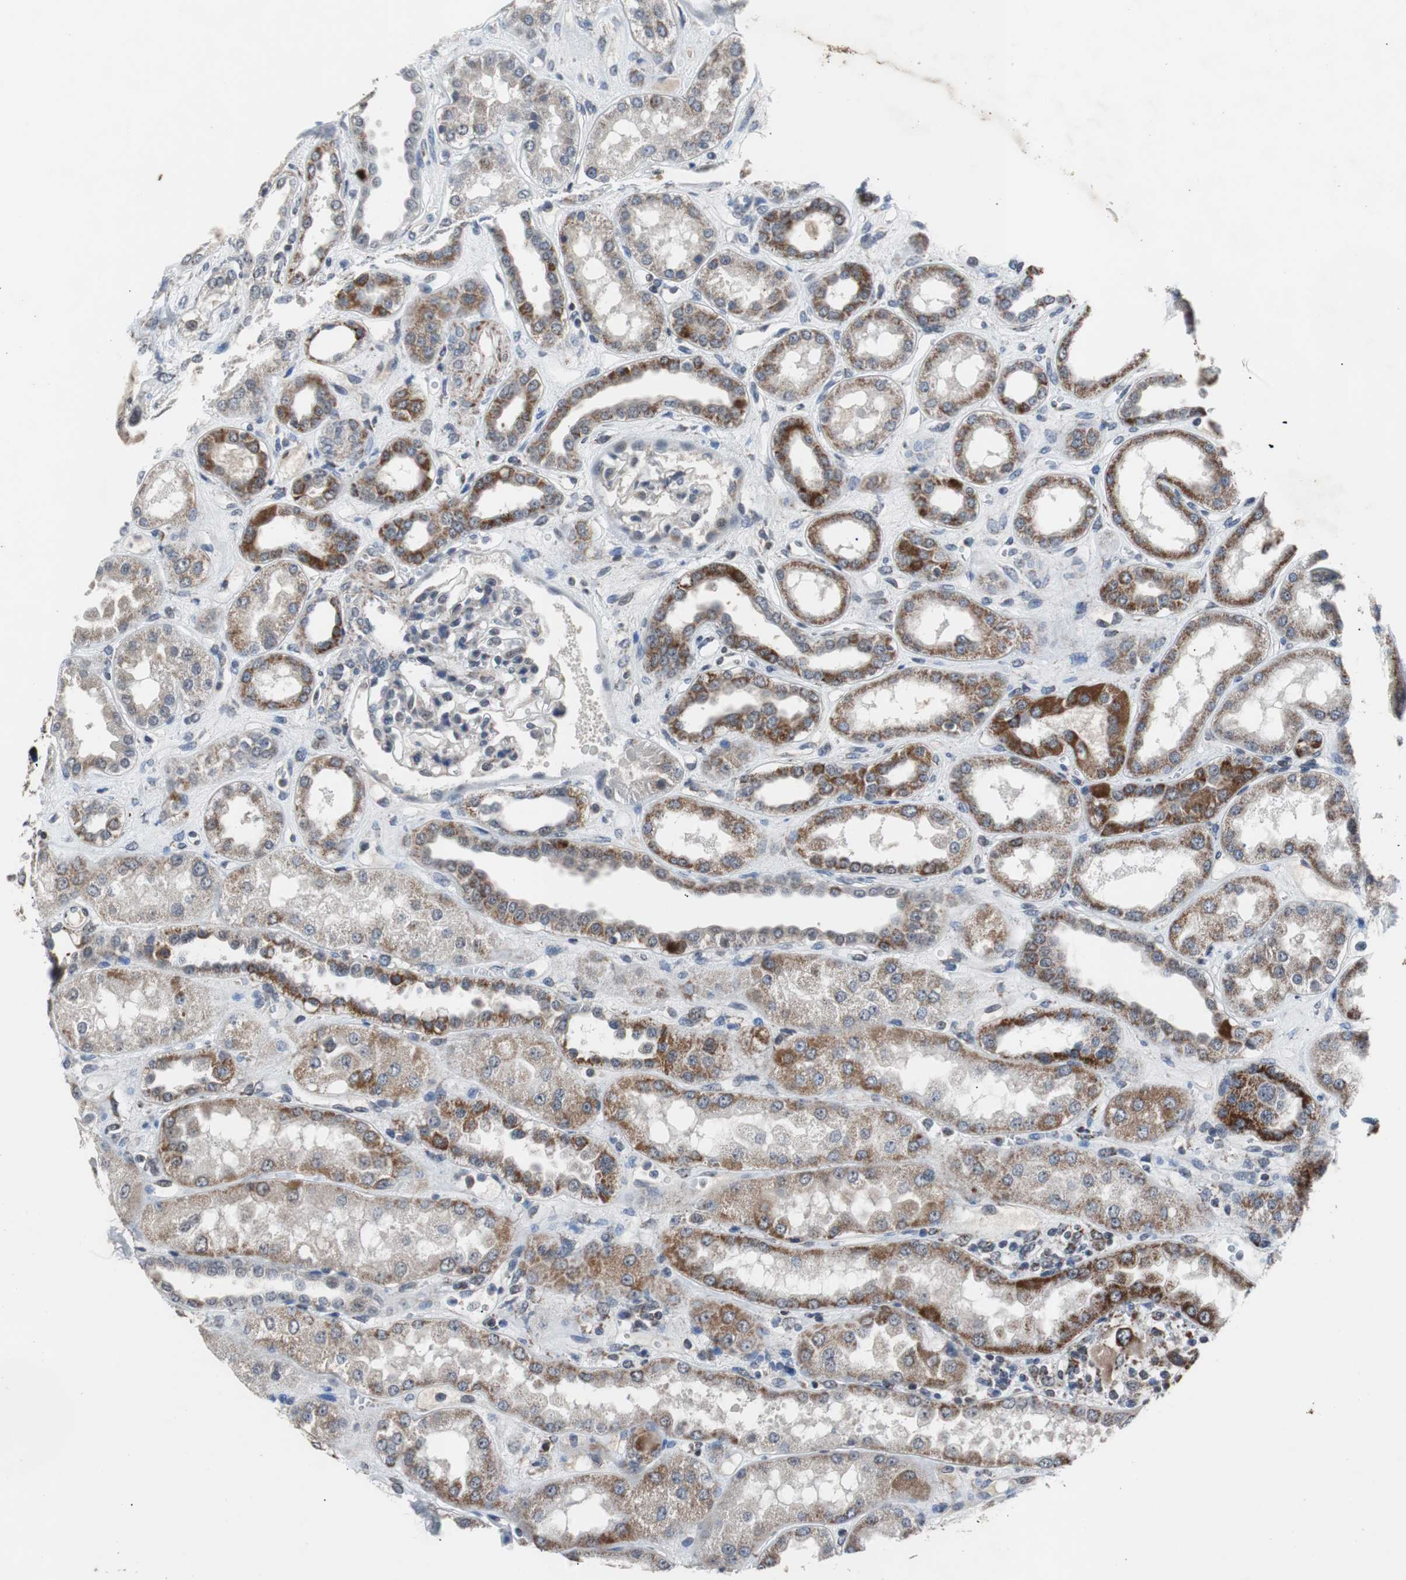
{"staining": {"intensity": "weak", "quantity": "<25%", "location": "cytoplasmic/membranous"}, "tissue": "kidney", "cell_type": "Cells in glomeruli", "image_type": "normal", "snomed": [{"axis": "morphology", "description": "Normal tissue, NOS"}, {"axis": "topography", "description": "Kidney"}], "caption": "High power microscopy photomicrograph of an IHC micrograph of unremarkable kidney, revealing no significant expression in cells in glomeruli. (Immunohistochemistry (ihc), brightfield microscopy, high magnification).", "gene": "PITRM1", "patient": {"sex": "male", "age": 59}}